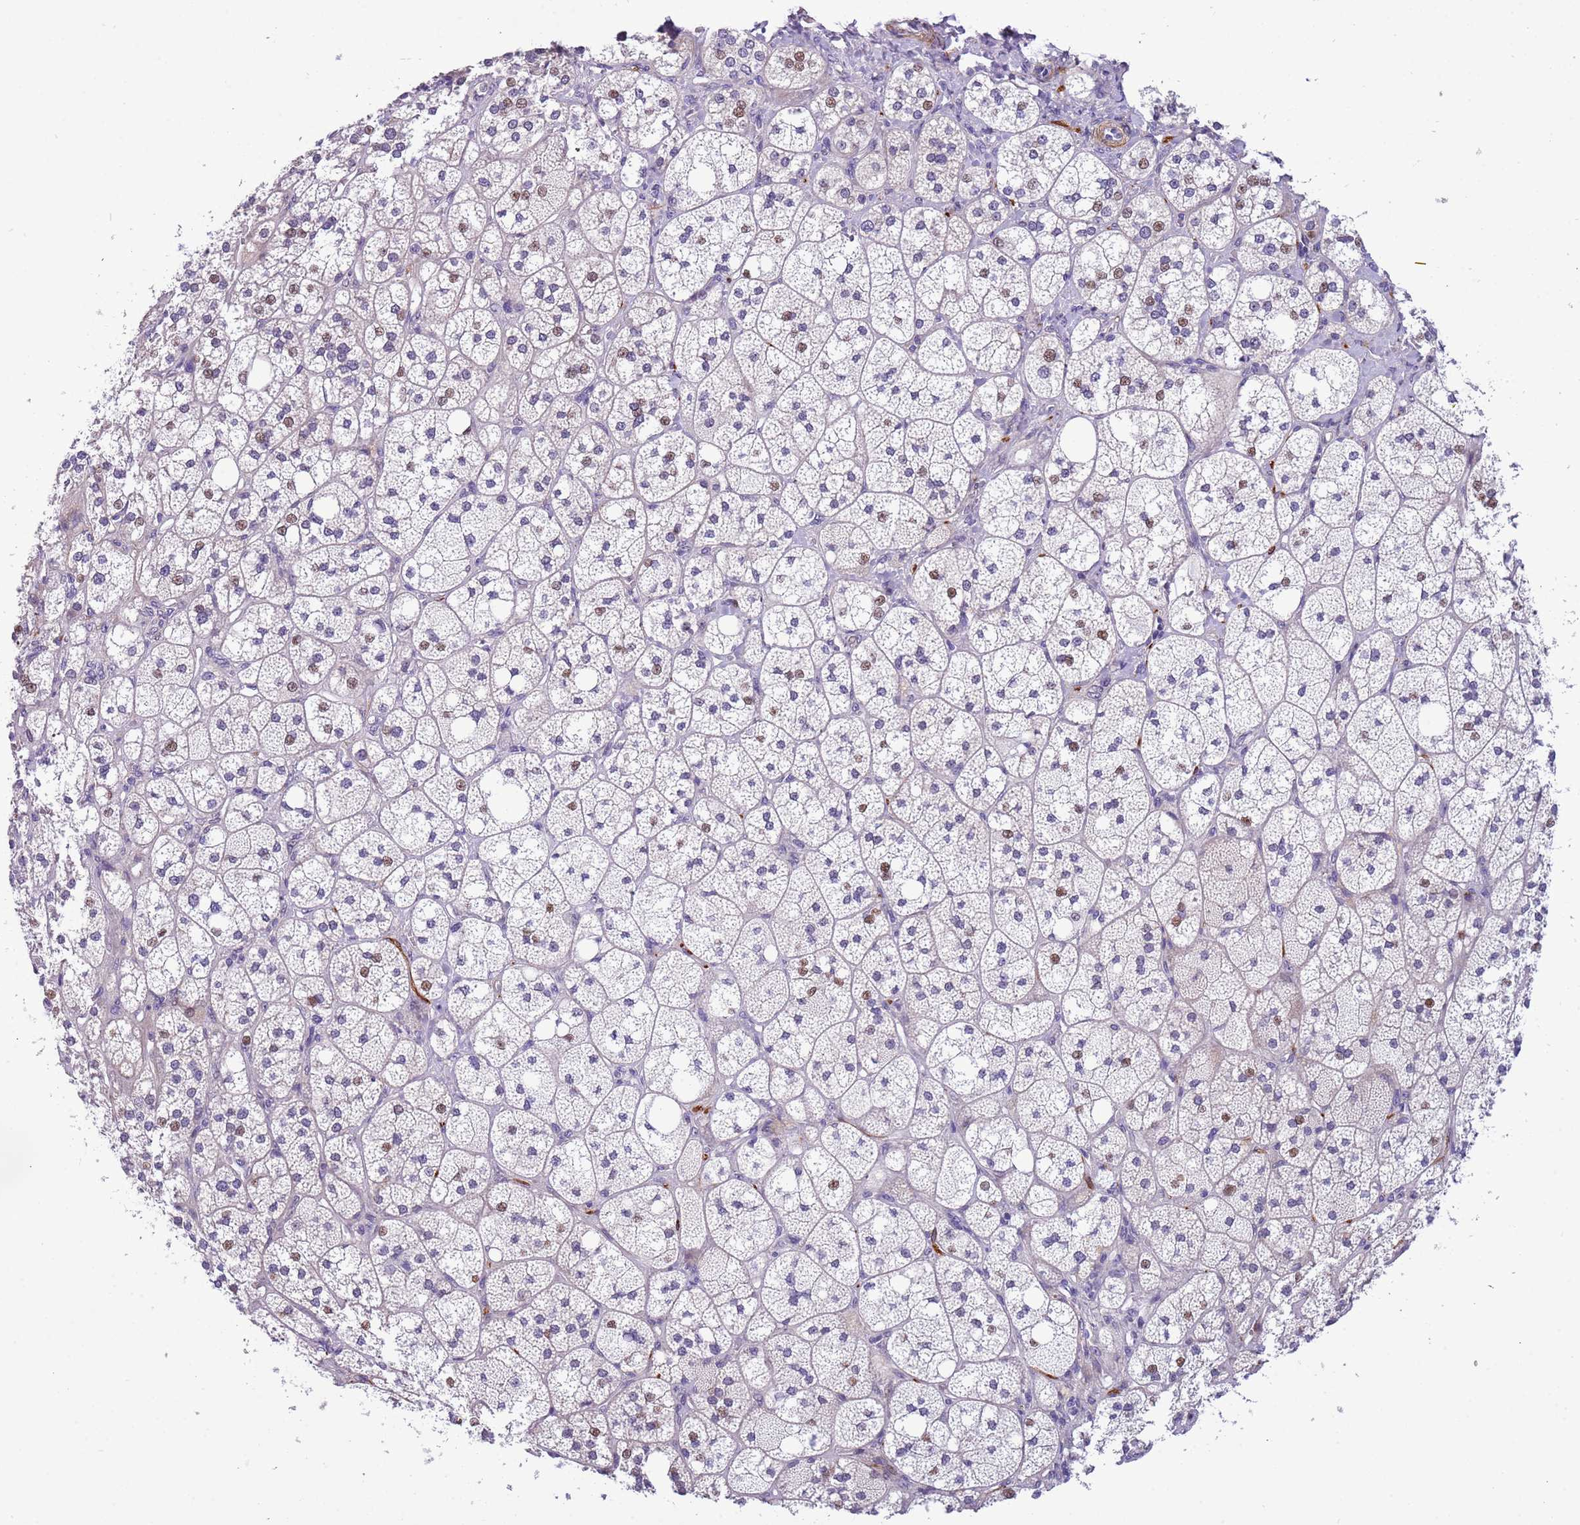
{"staining": {"intensity": "moderate", "quantity": "<25%", "location": "nuclear"}, "tissue": "adrenal gland", "cell_type": "Glandular cells", "image_type": "normal", "snomed": [{"axis": "morphology", "description": "Normal tissue, NOS"}, {"axis": "topography", "description": "Adrenal gland"}], "caption": "Protein staining demonstrates moderate nuclear expression in about <25% of glandular cells in unremarkable adrenal gland.", "gene": "PLEKHH1", "patient": {"sex": "male", "age": 61}}